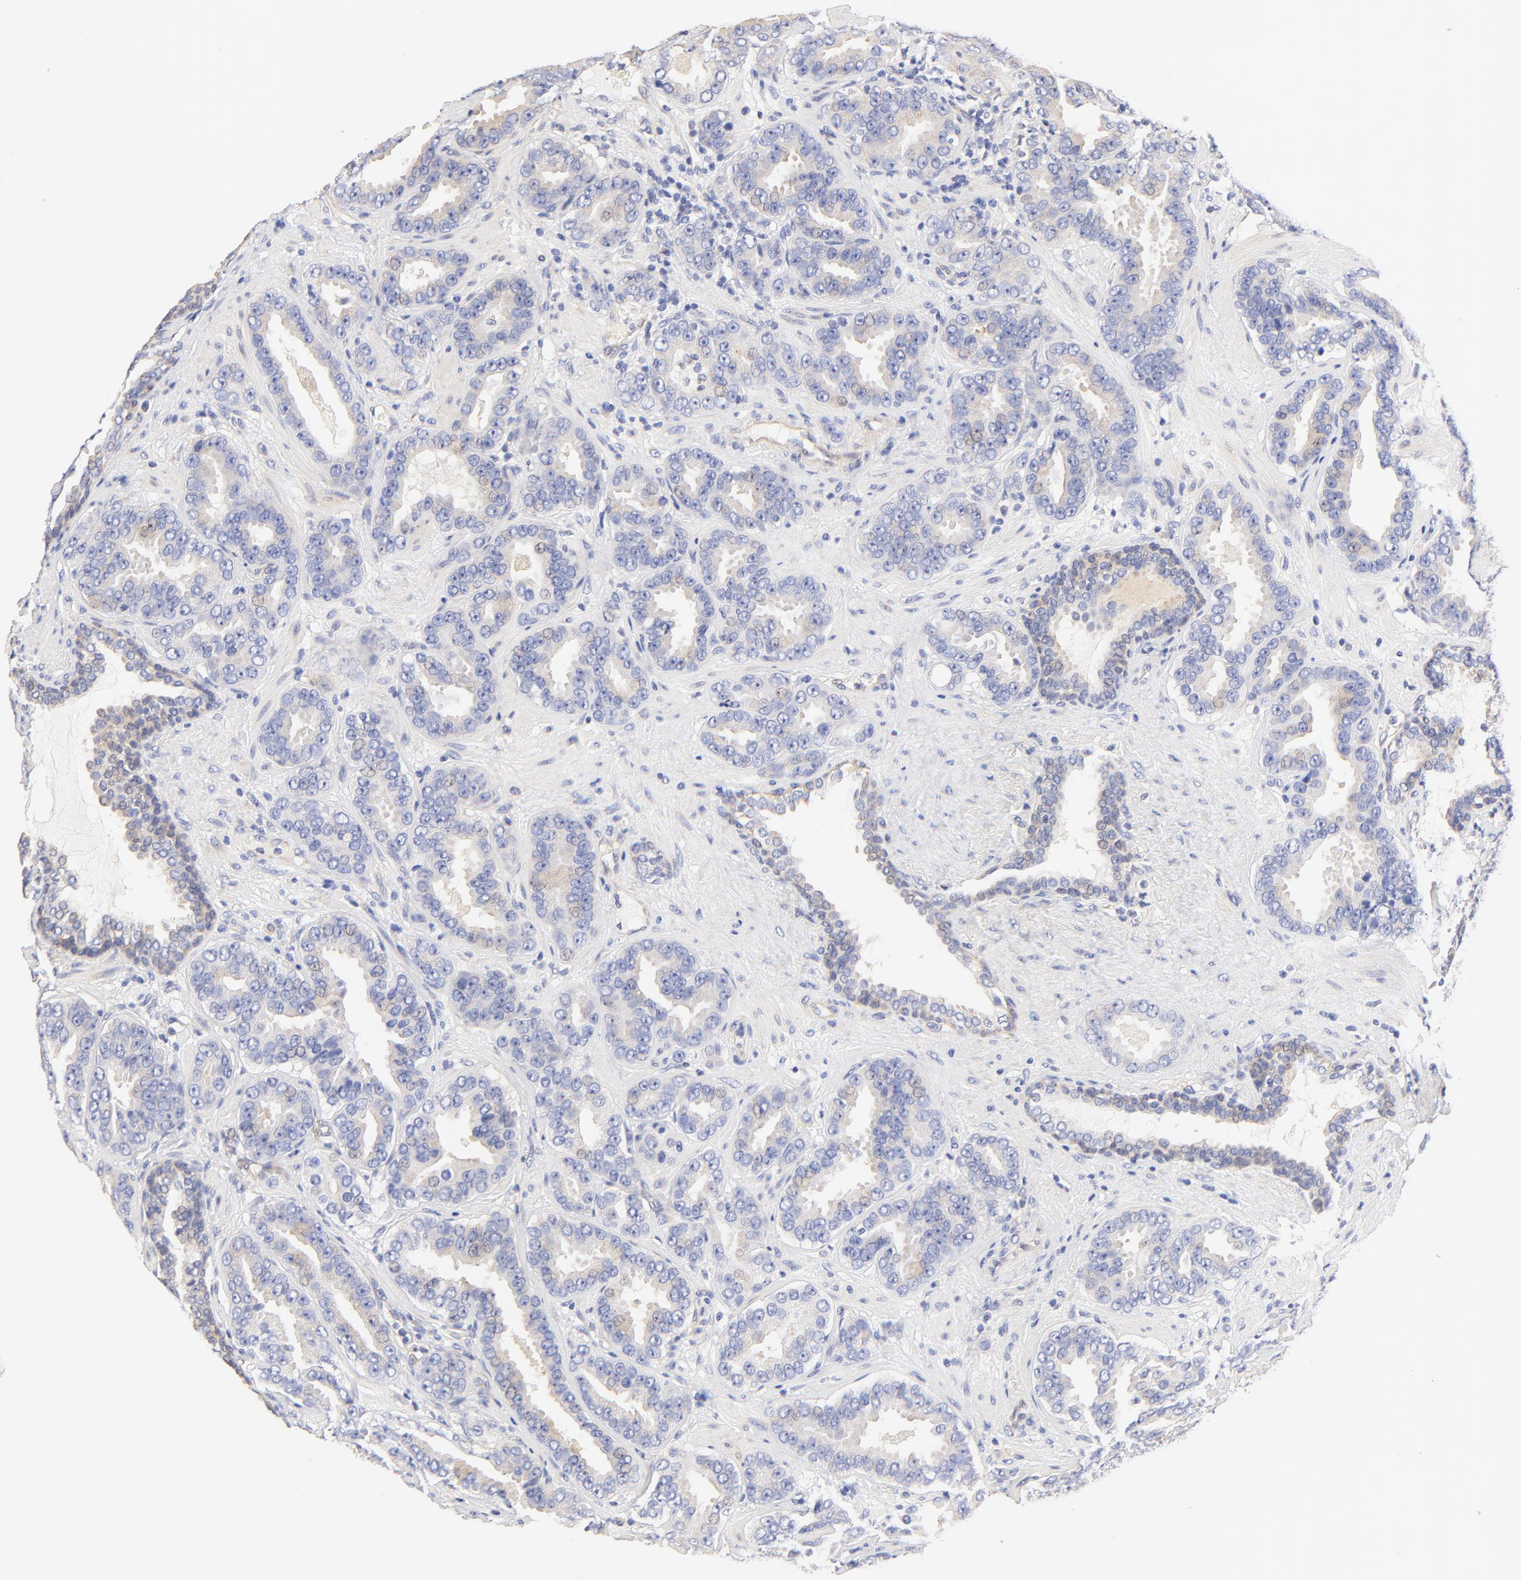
{"staining": {"intensity": "weak", "quantity": "<25%", "location": "cytoplasmic/membranous"}, "tissue": "prostate cancer", "cell_type": "Tumor cells", "image_type": "cancer", "snomed": [{"axis": "morphology", "description": "Adenocarcinoma, Low grade"}, {"axis": "topography", "description": "Prostate"}], "caption": "DAB immunohistochemical staining of human low-grade adenocarcinoma (prostate) demonstrates no significant staining in tumor cells. Nuclei are stained in blue.", "gene": "HS3ST1", "patient": {"sex": "male", "age": 59}}